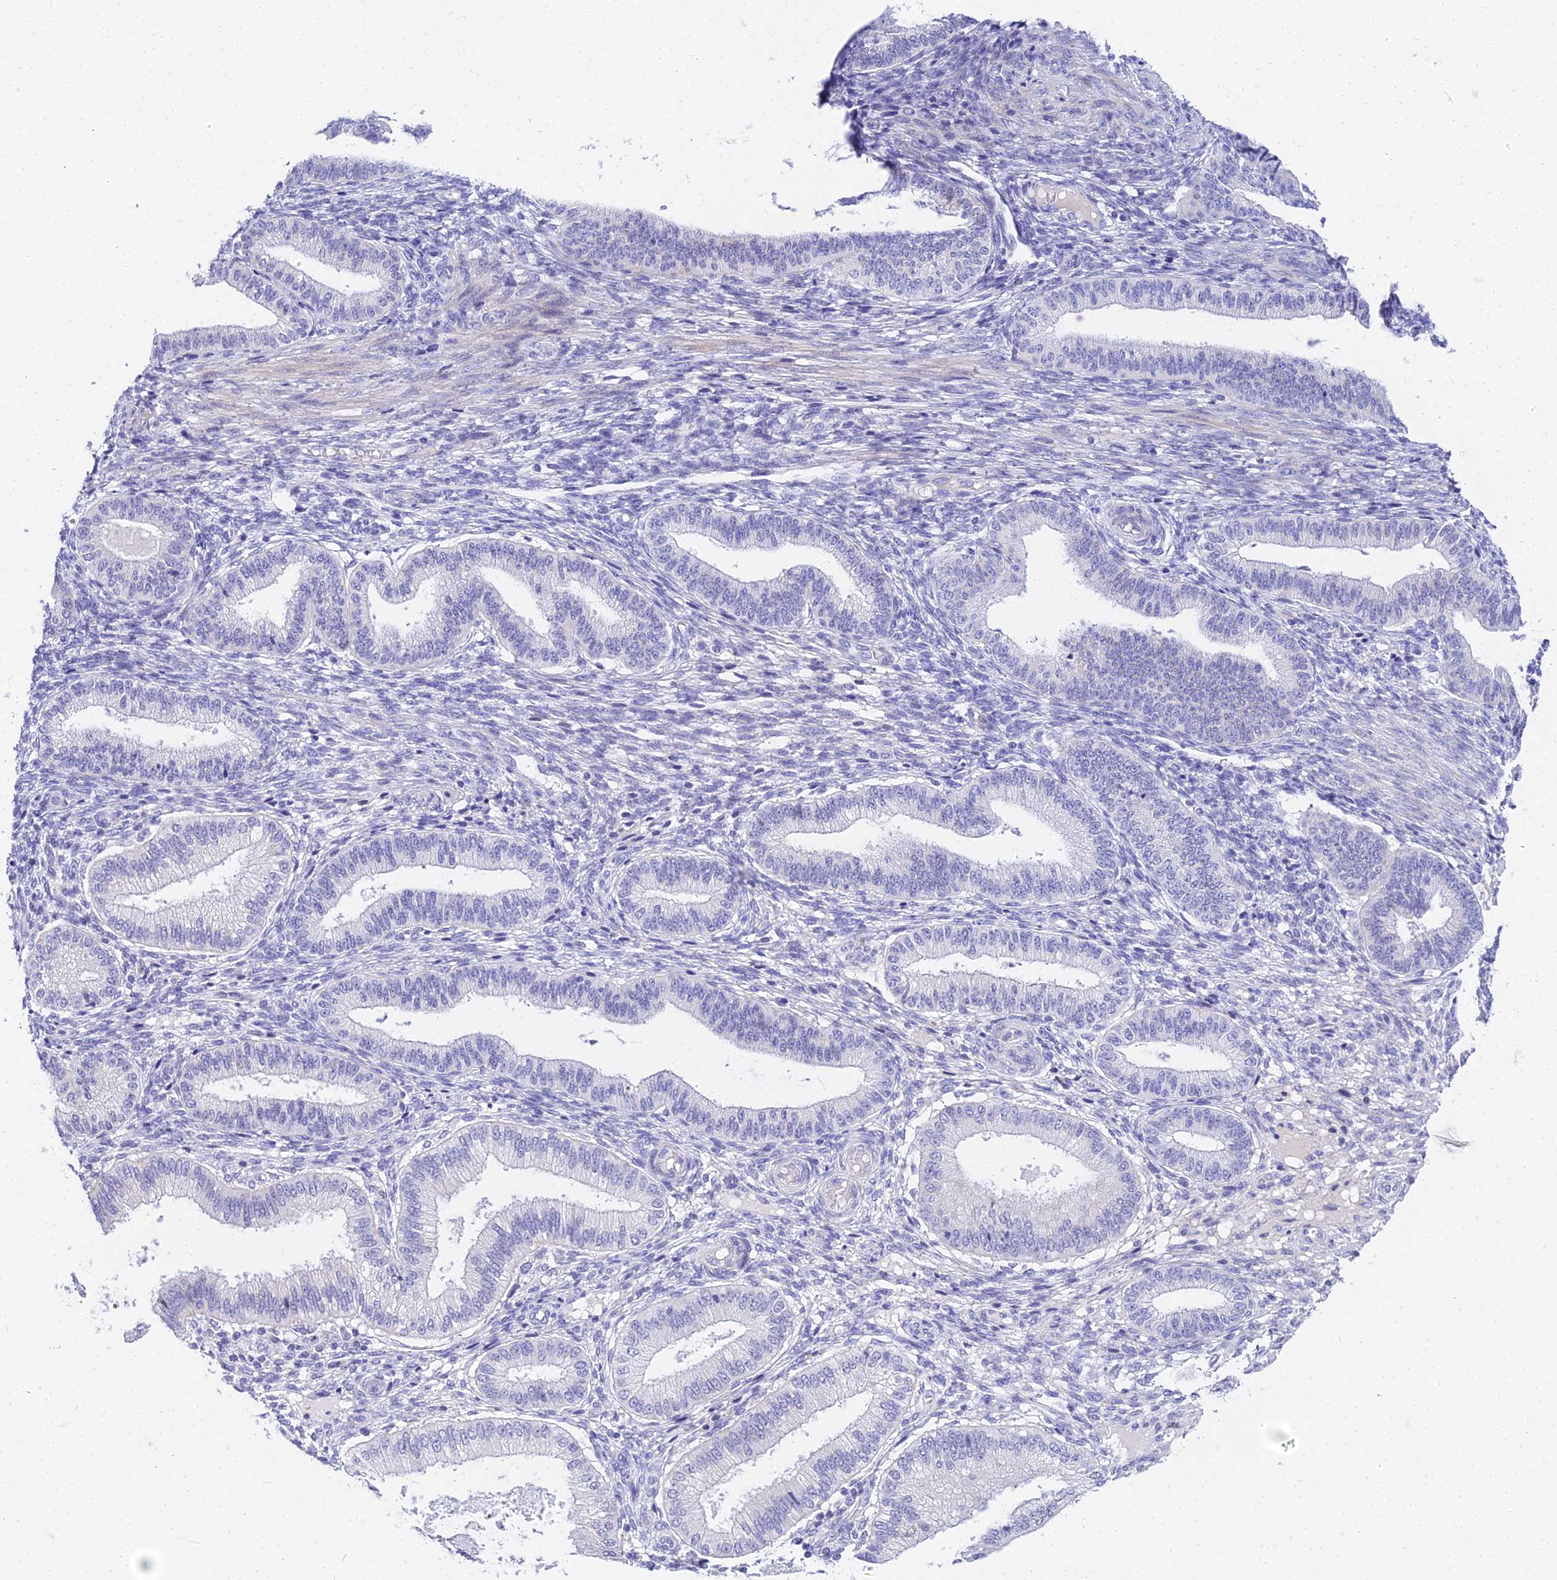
{"staining": {"intensity": "negative", "quantity": "none", "location": "none"}, "tissue": "endometrium", "cell_type": "Cells in endometrial stroma", "image_type": "normal", "snomed": [{"axis": "morphology", "description": "Normal tissue, NOS"}, {"axis": "topography", "description": "Endometrium"}], "caption": "The micrograph exhibits no staining of cells in endometrial stroma in normal endometrium. (DAB immunohistochemistry, high magnification).", "gene": "VWC2L", "patient": {"sex": "female", "age": 39}}